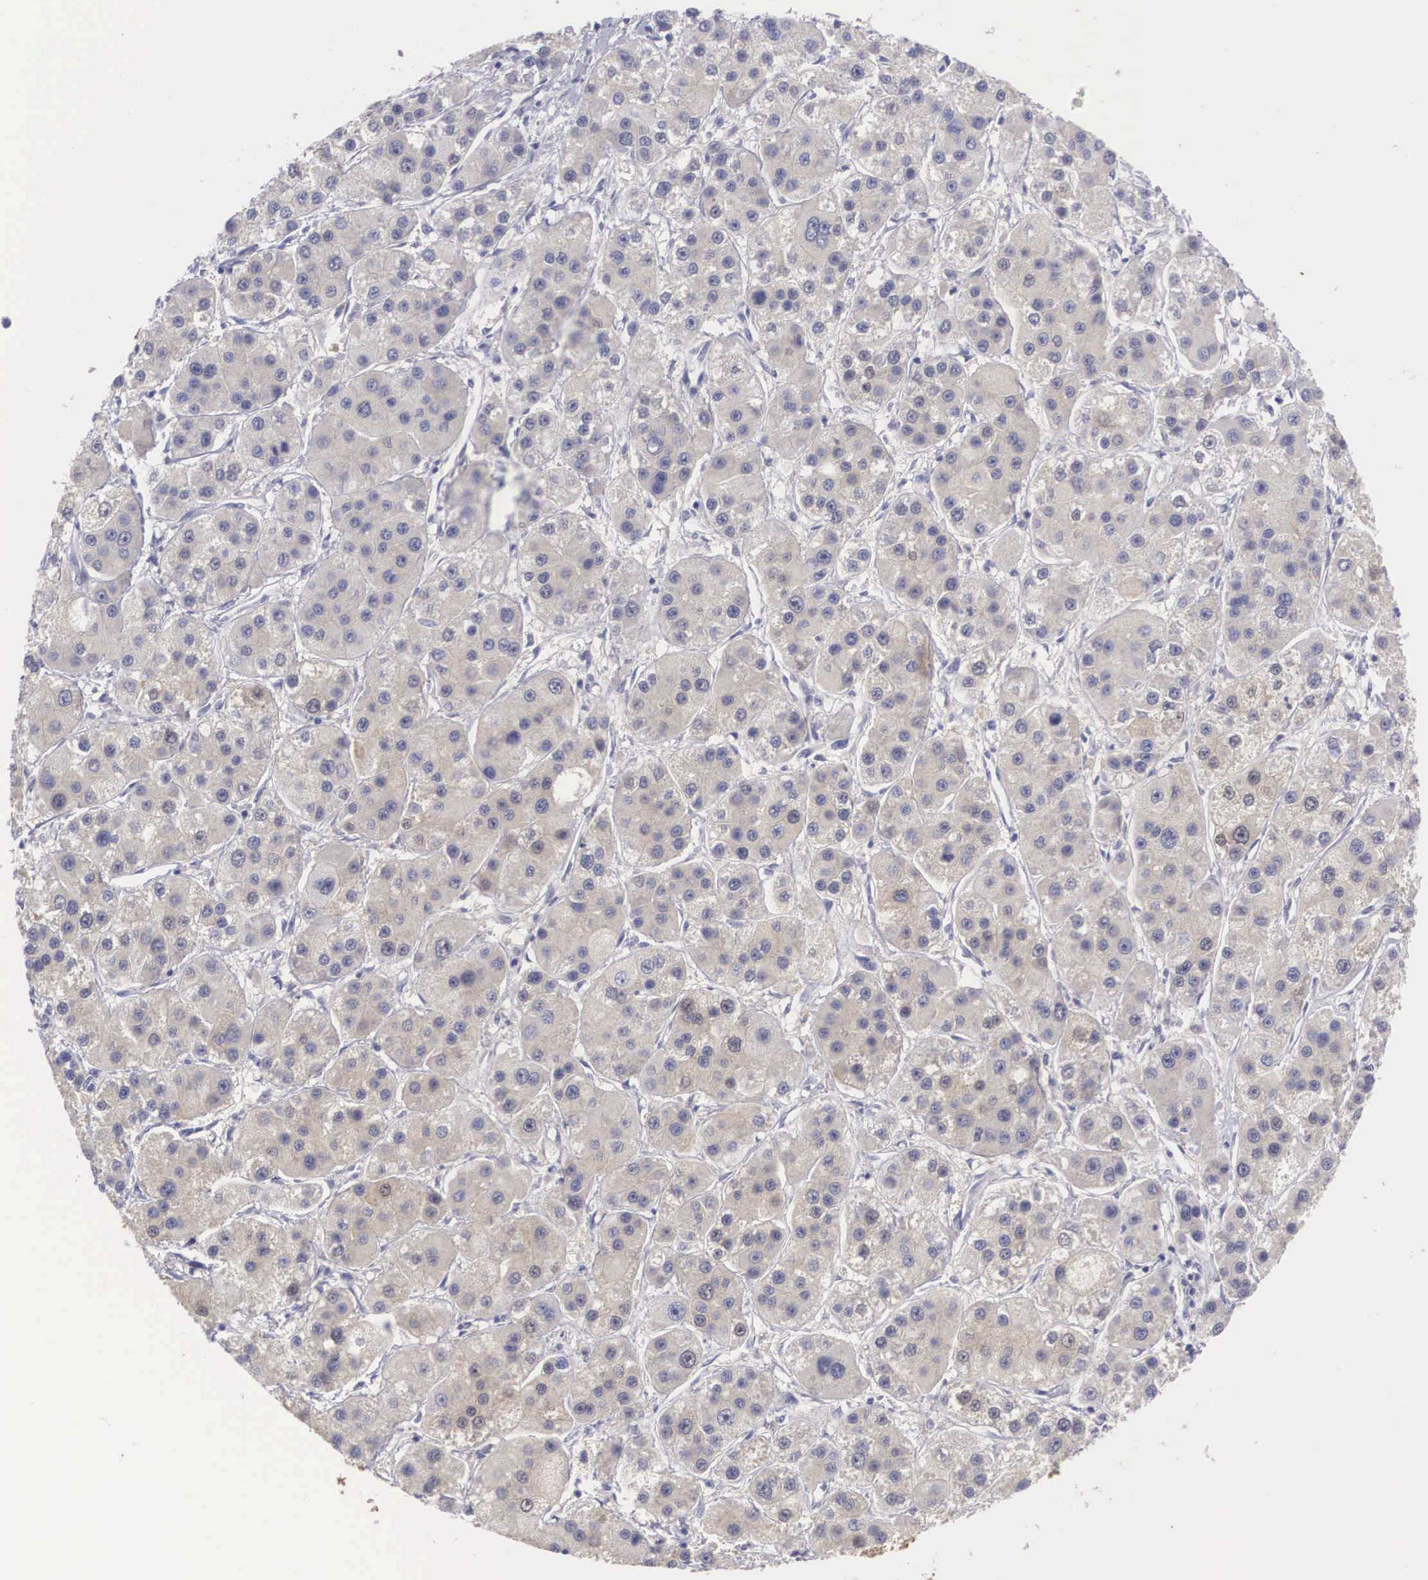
{"staining": {"intensity": "negative", "quantity": "none", "location": "none"}, "tissue": "liver cancer", "cell_type": "Tumor cells", "image_type": "cancer", "snomed": [{"axis": "morphology", "description": "Carcinoma, Hepatocellular, NOS"}, {"axis": "topography", "description": "Liver"}], "caption": "Immunohistochemistry (IHC) photomicrograph of liver cancer stained for a protein (brown), which reveals no expression in tumor cells. (DAB immunohistochemistry (IHC), high magnification).", "gene": "GRIPAP1", "patient": {"sex": "female", "age": 85}}